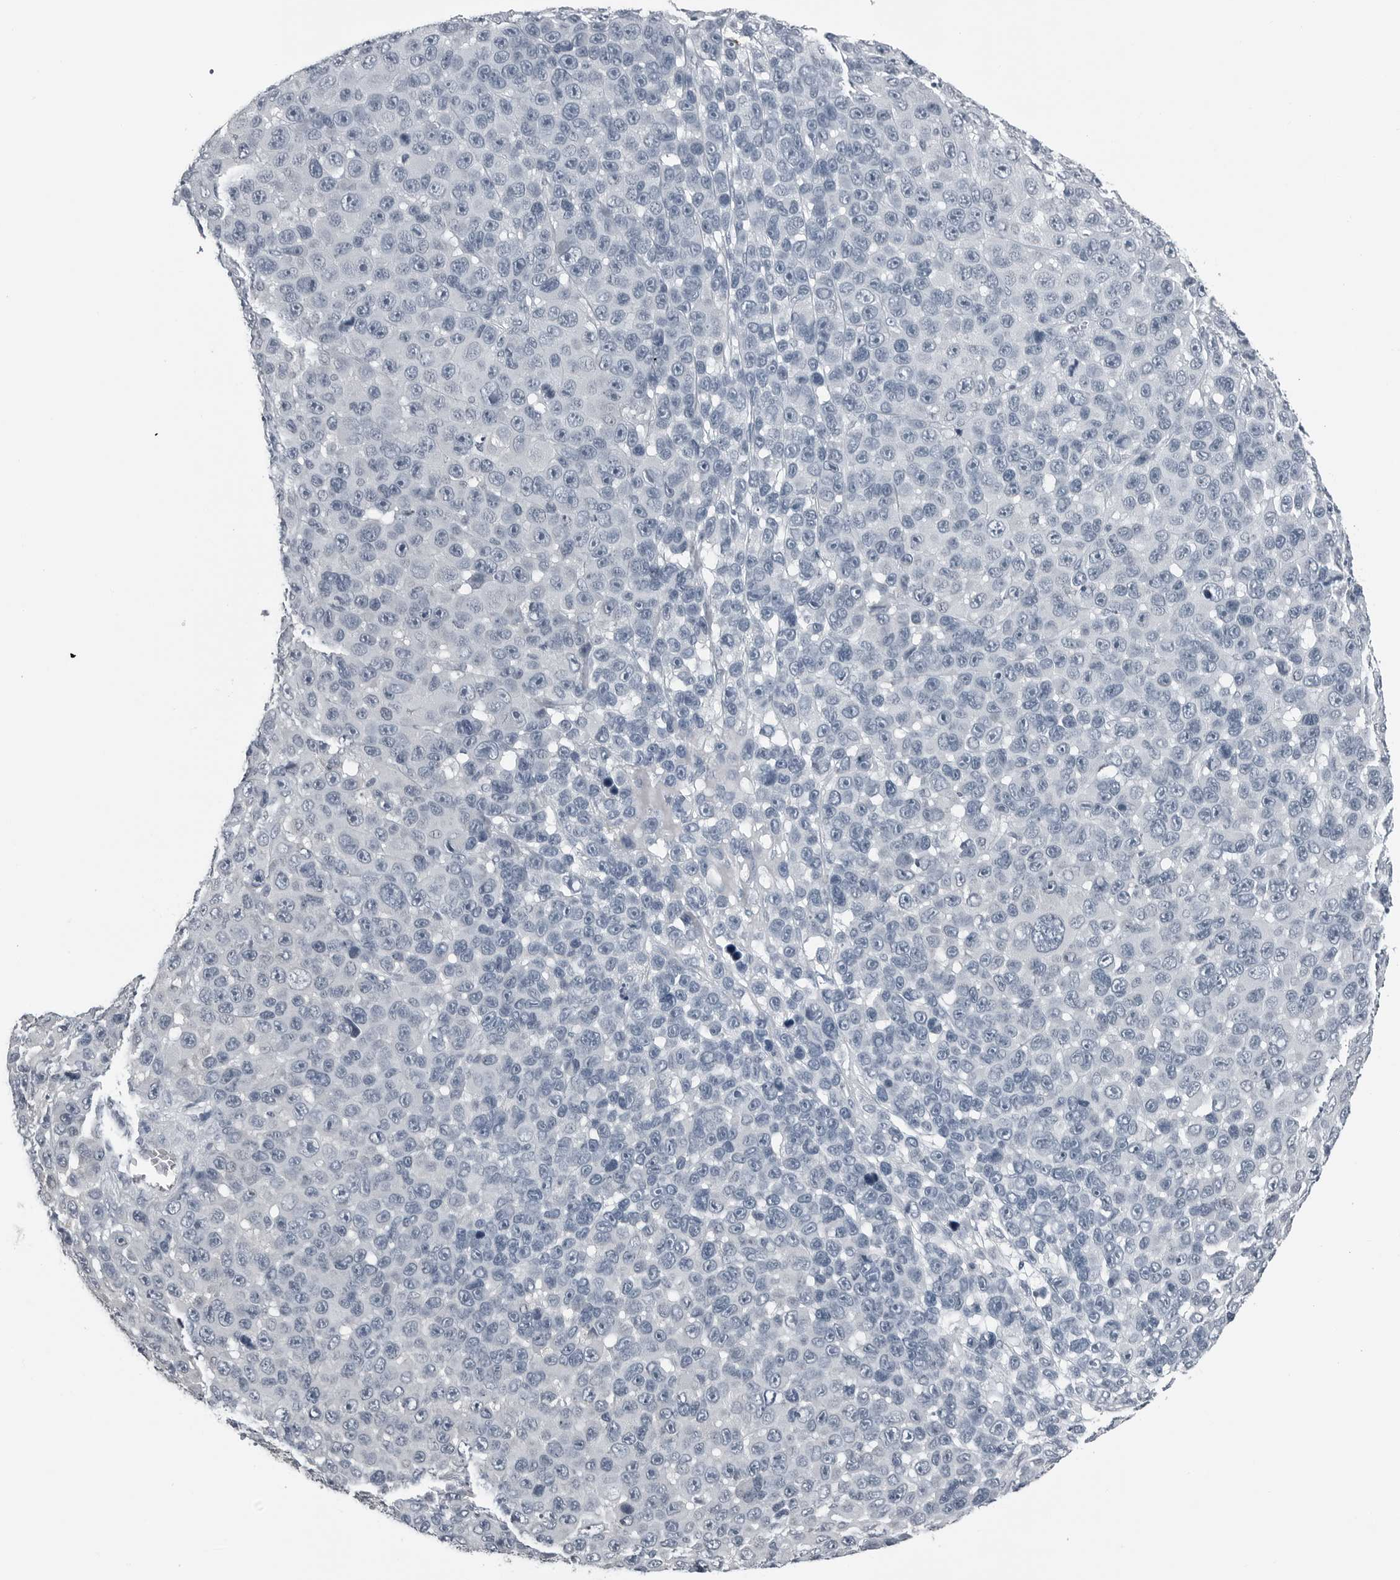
{"staining": {"intensity": "negative", "quantity": "none", "location": "none"}, "tissue": "melanoma", "cell_type": "Tumor cells", "image_type": "cancer", "snomed": [{"axis": "morphology", "description": "Malignant melanoma, NOS"}, {"axis": "topography", "description": "Skin"}], "caption": "Malignant melanoma was stained to show a protein in brown. There is no significant staining in tumor cells.", "gene": "SPINK1", "patient": {"sex": "male", "age": 53}}